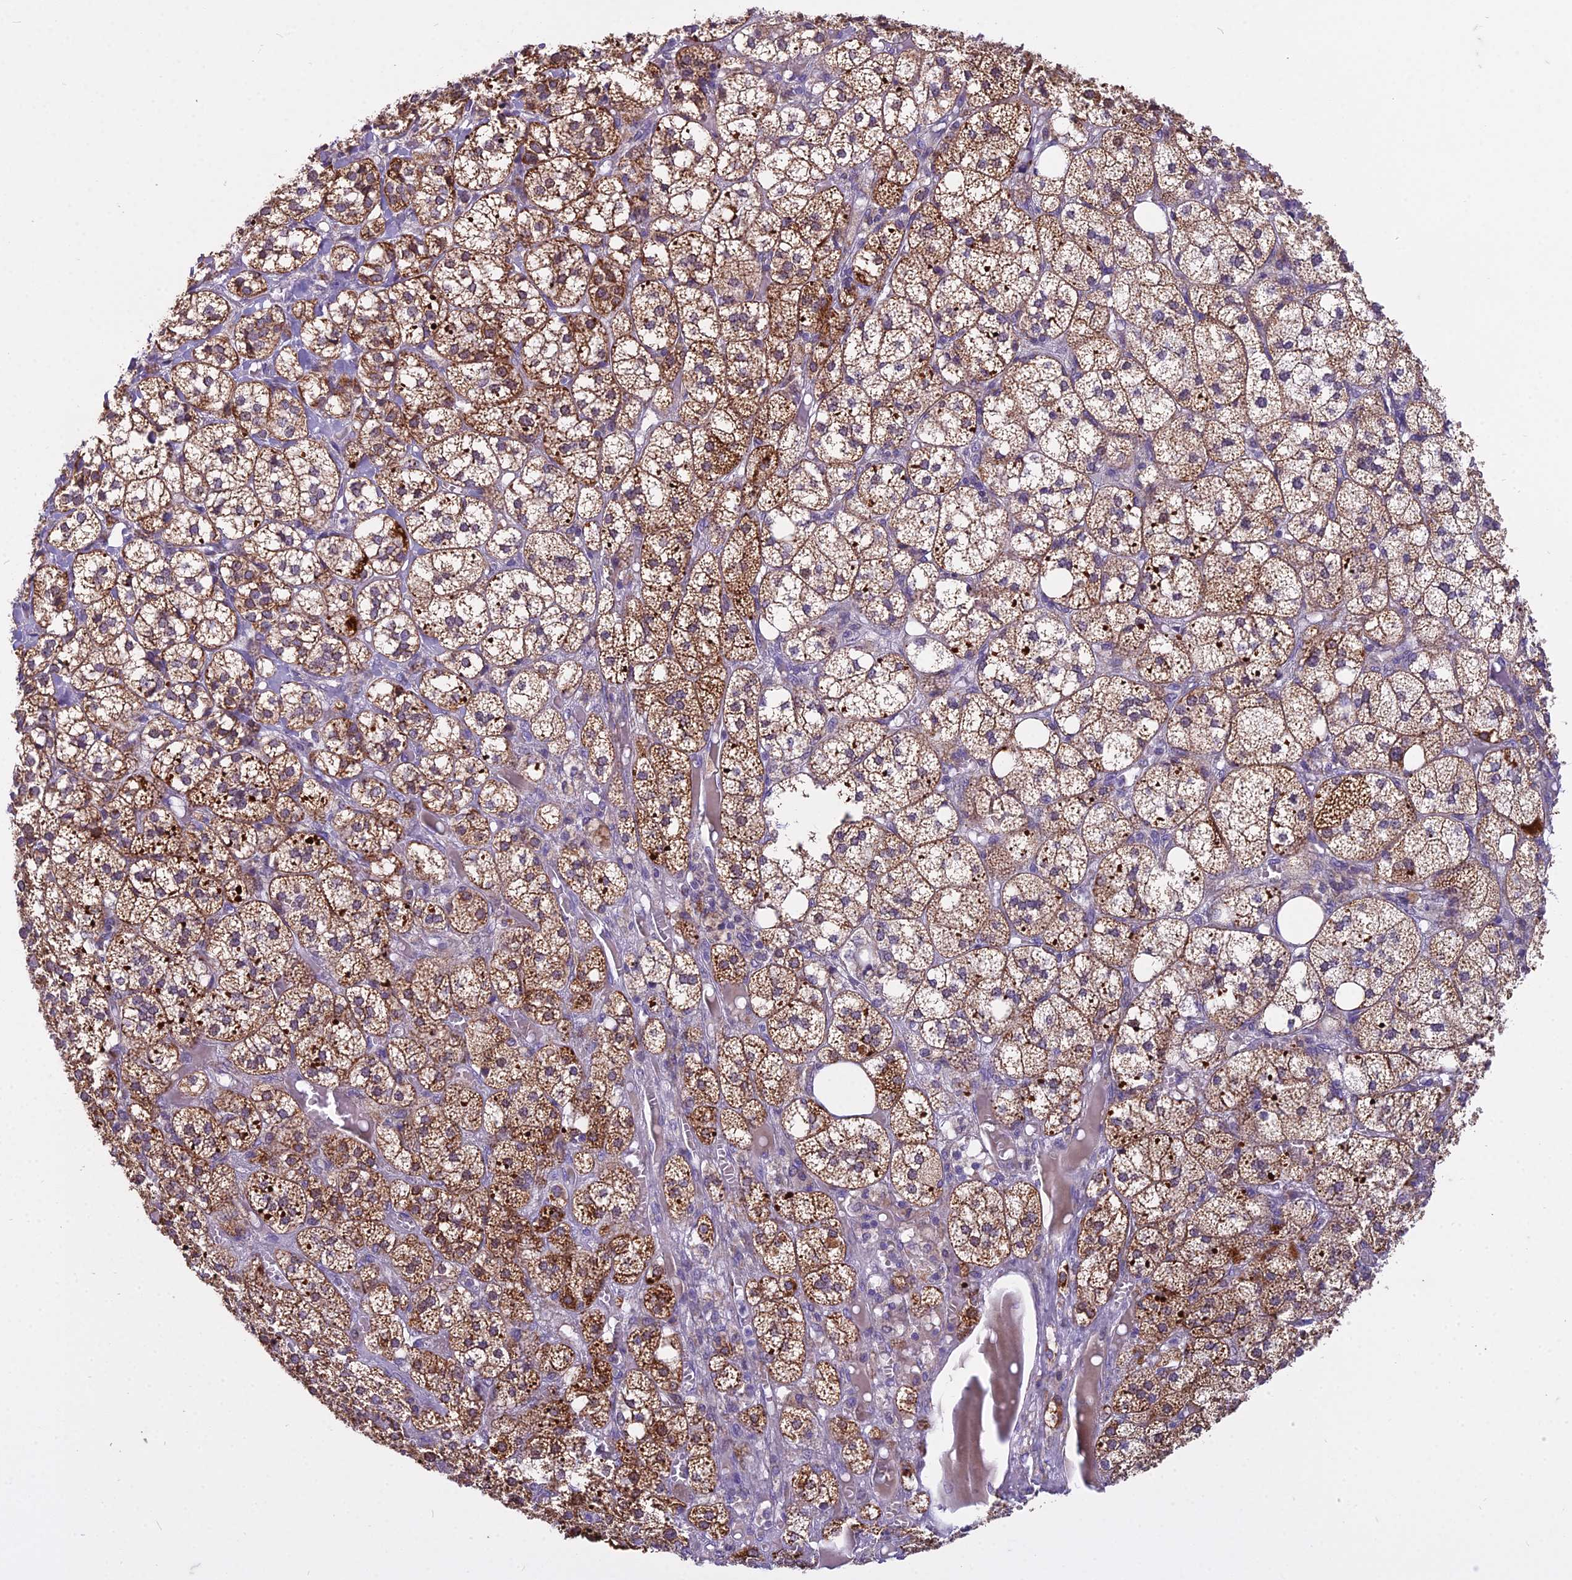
{"staining": {"intensity": "strong", "quantity": "25%-75%", "location": "cytoplasmic/membranous"}, "tissue": "adrenal gland", "cell_type": "Glandular cells", "image_type": "normal", "snomed": [{"axis": "morphology", "description": "Normal tissue, NOS"}, {"axis": "topography", "description": "Adrenal gland"}], "caption": "Protein expression analysis of benign adrenal gland reveals strong cytoplasmic/membranous positivity in approximately 25%-75% of glandular cells. The staining is performed using DAB brown chromogen to label protein expression. The nuclei are counter-stained blue using hematoxylin.", "gene": "DUS2", "patient": {"sex": "female", "age": 61}}